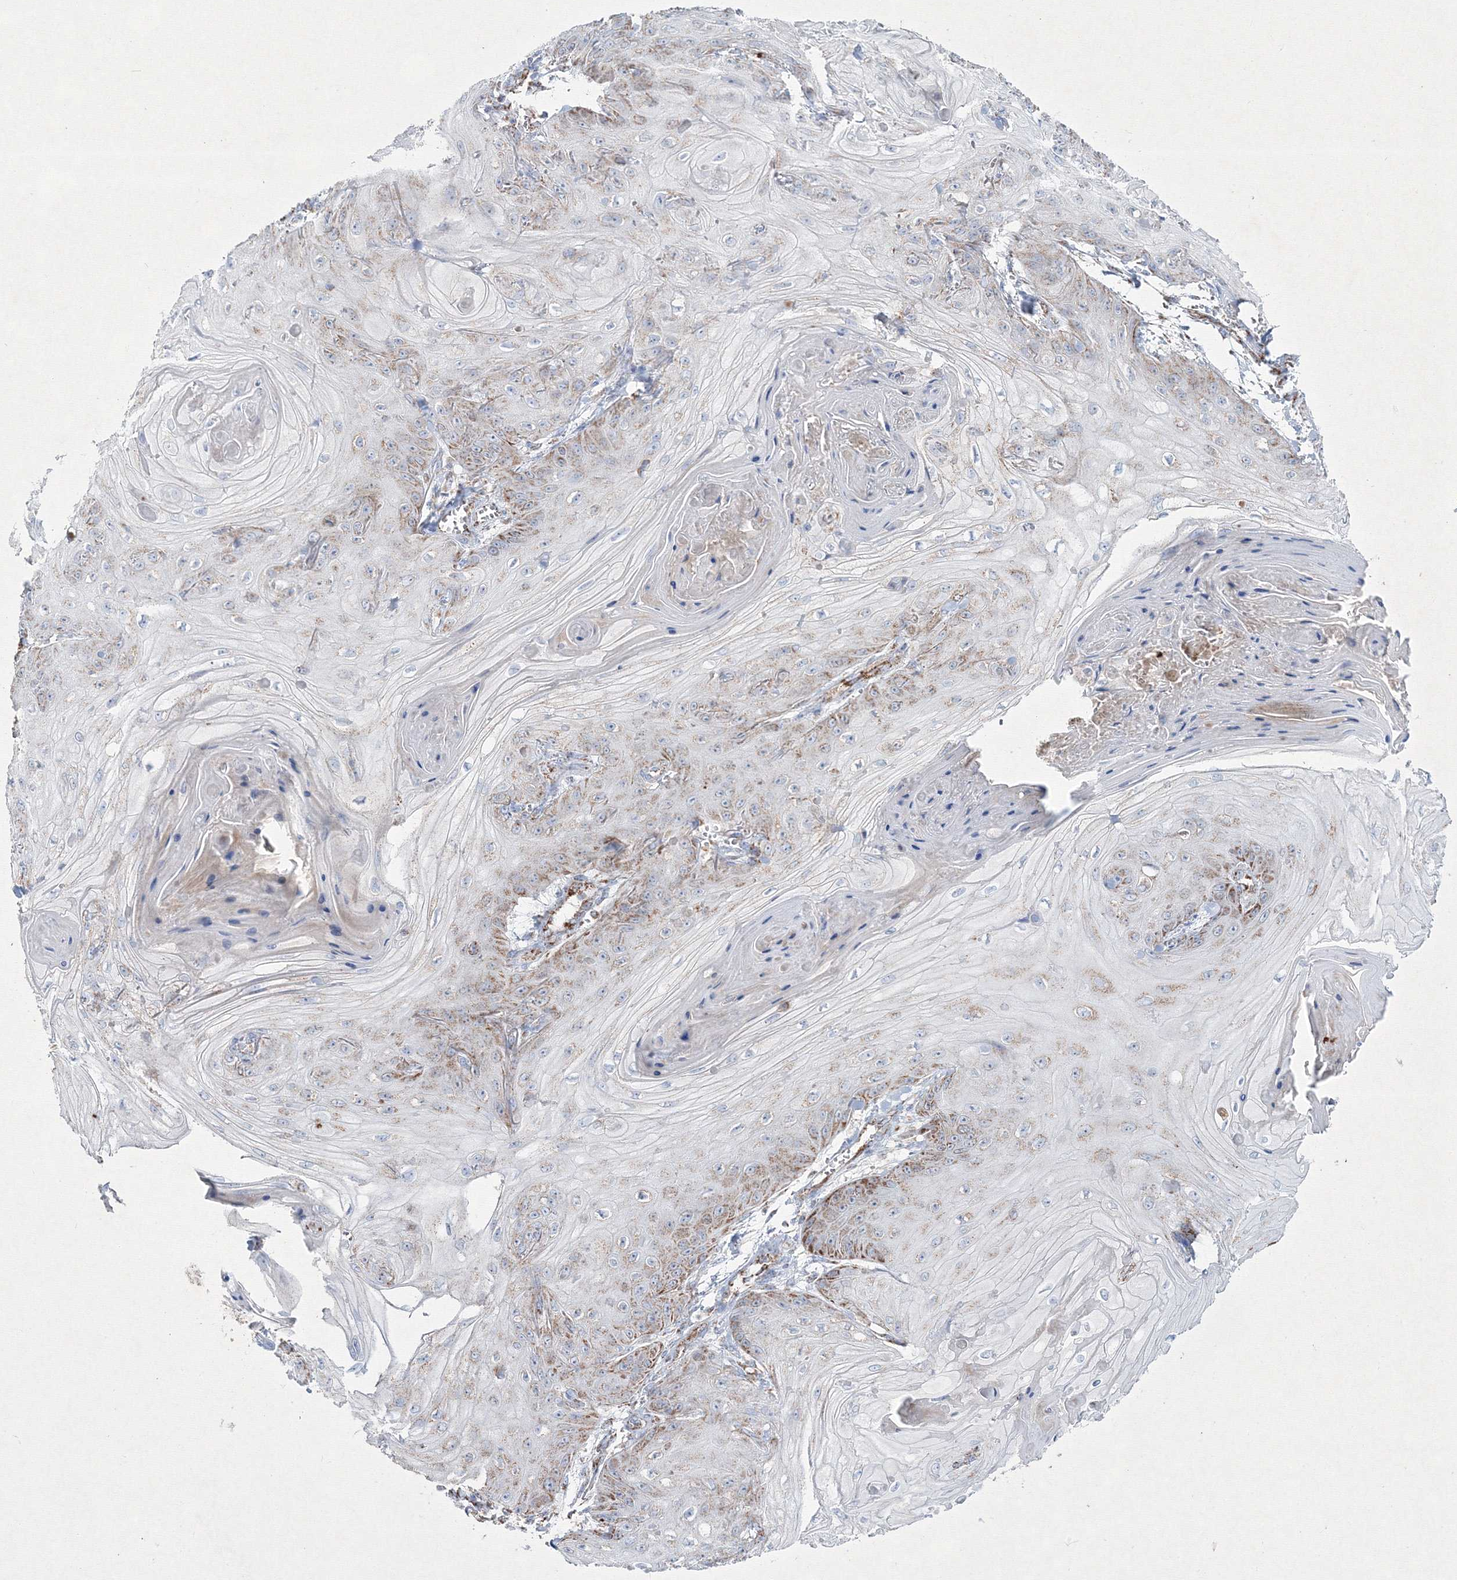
{"staining": {"intensity": "weak", "quantity": "<25%", "location": "cytoplasmic/membranous"}, "tissue": "skin cancer", "cell_type": "Tumor cells", "image_type": "cancer", "snomed": [{"axis": "morphology", "description": "Squamous cell carcinoma, NOS"}, {"axis": "topography", "description": "Skin"}], "caption": "This is an IHC image of skin cancer (squamous cell carcinoma). There is no expression in tumor cells.", "gene": "IGSF9", "patient": {"sex": "male", "age": 74}}